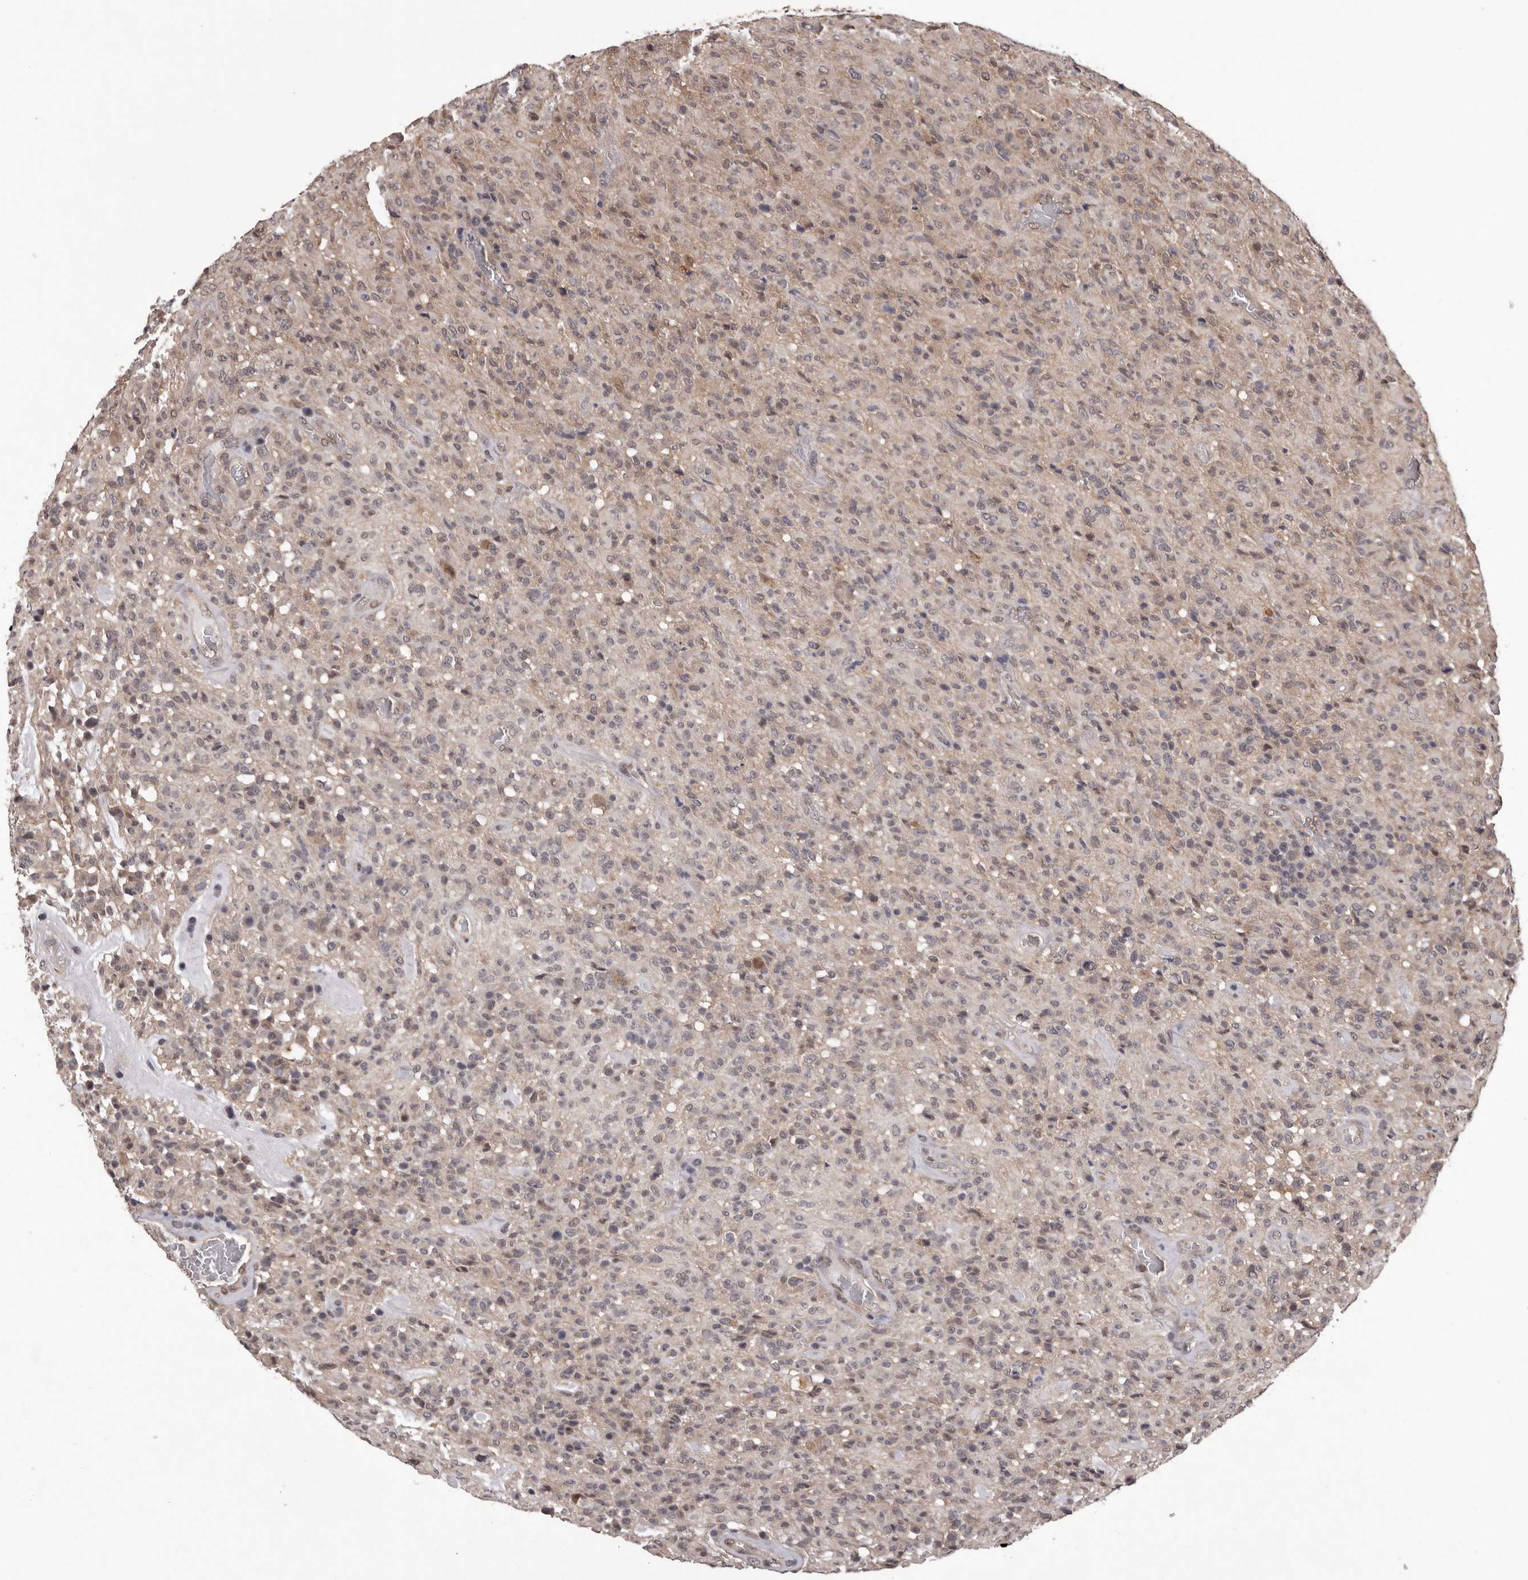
{"staining": {"intensity": "weak", "quantity": "<25%", "location": "cytoplasmic/membranous,nuclear"}, "tissue": "glioma", "cell_type": "Tumor cells", "image_type": "cancer", "snomed": [{"axis": "morphology", "description": "Glioma, malignant, High grade"}, {"axis": "topography", "description": "Brain"}], "caption": "Immunohistochemical staining of human glioma exhibits no significant staining in tumor cells.", "gene": "CELF3", "patient": {"sex": "female", "age": 57}}